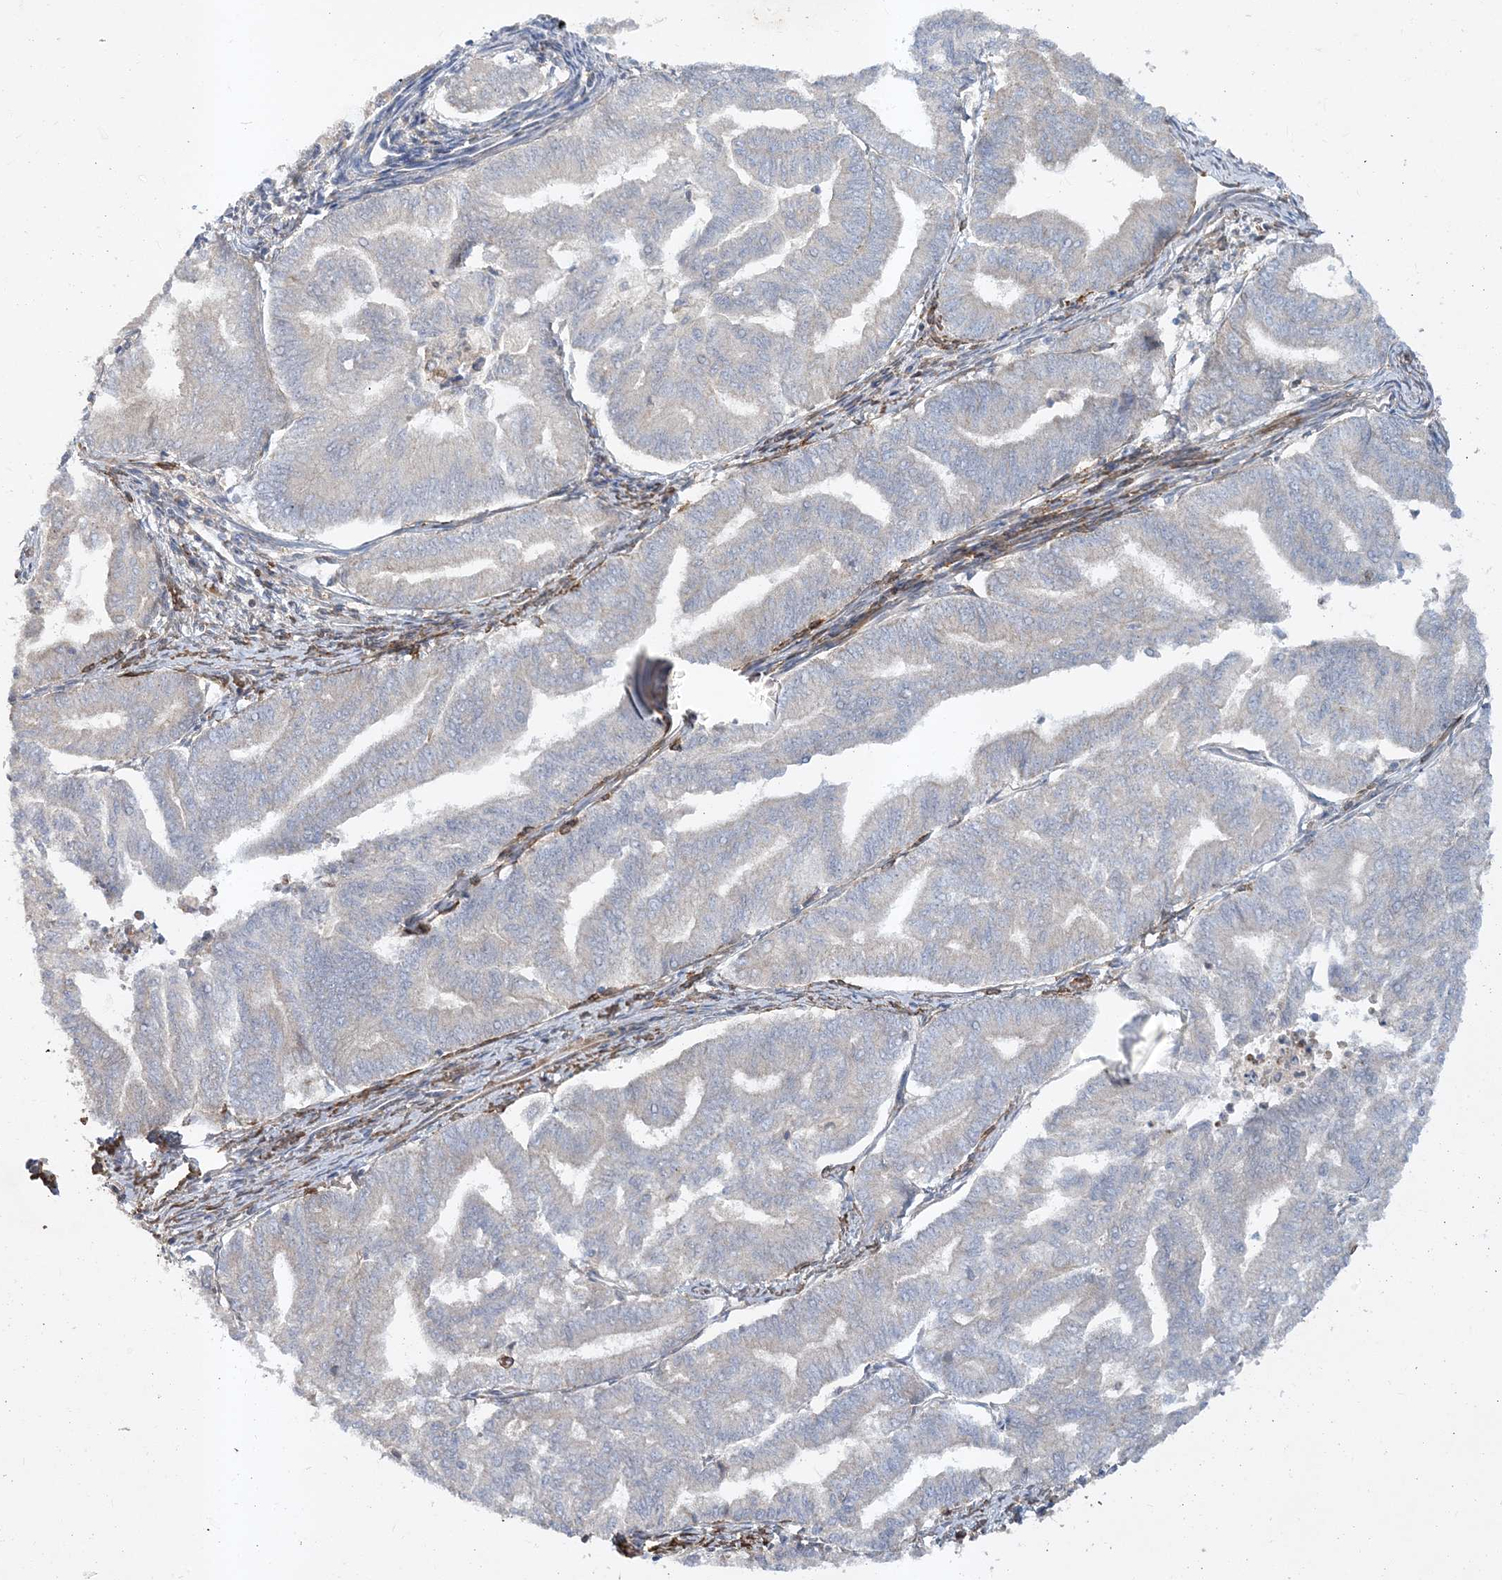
{"staining": {"intensity": "negative", "quantity": "none", "location": "none"}, "tissue": "endometrial cancer", "cell_type": "Tumor cells", "image_type": "cancer", "snomed": [{"axis": "morphology", "description": "Adenocarcinoma, NOS"}, {"axis": "topography", "description": "Endometrium"}], "caption": "Endometrial cancer was stained to show a protein in brown. There is no significant staining in tumor cells.", "gene": "LEXM", "patient": {"sex": "female", "age": 79}}